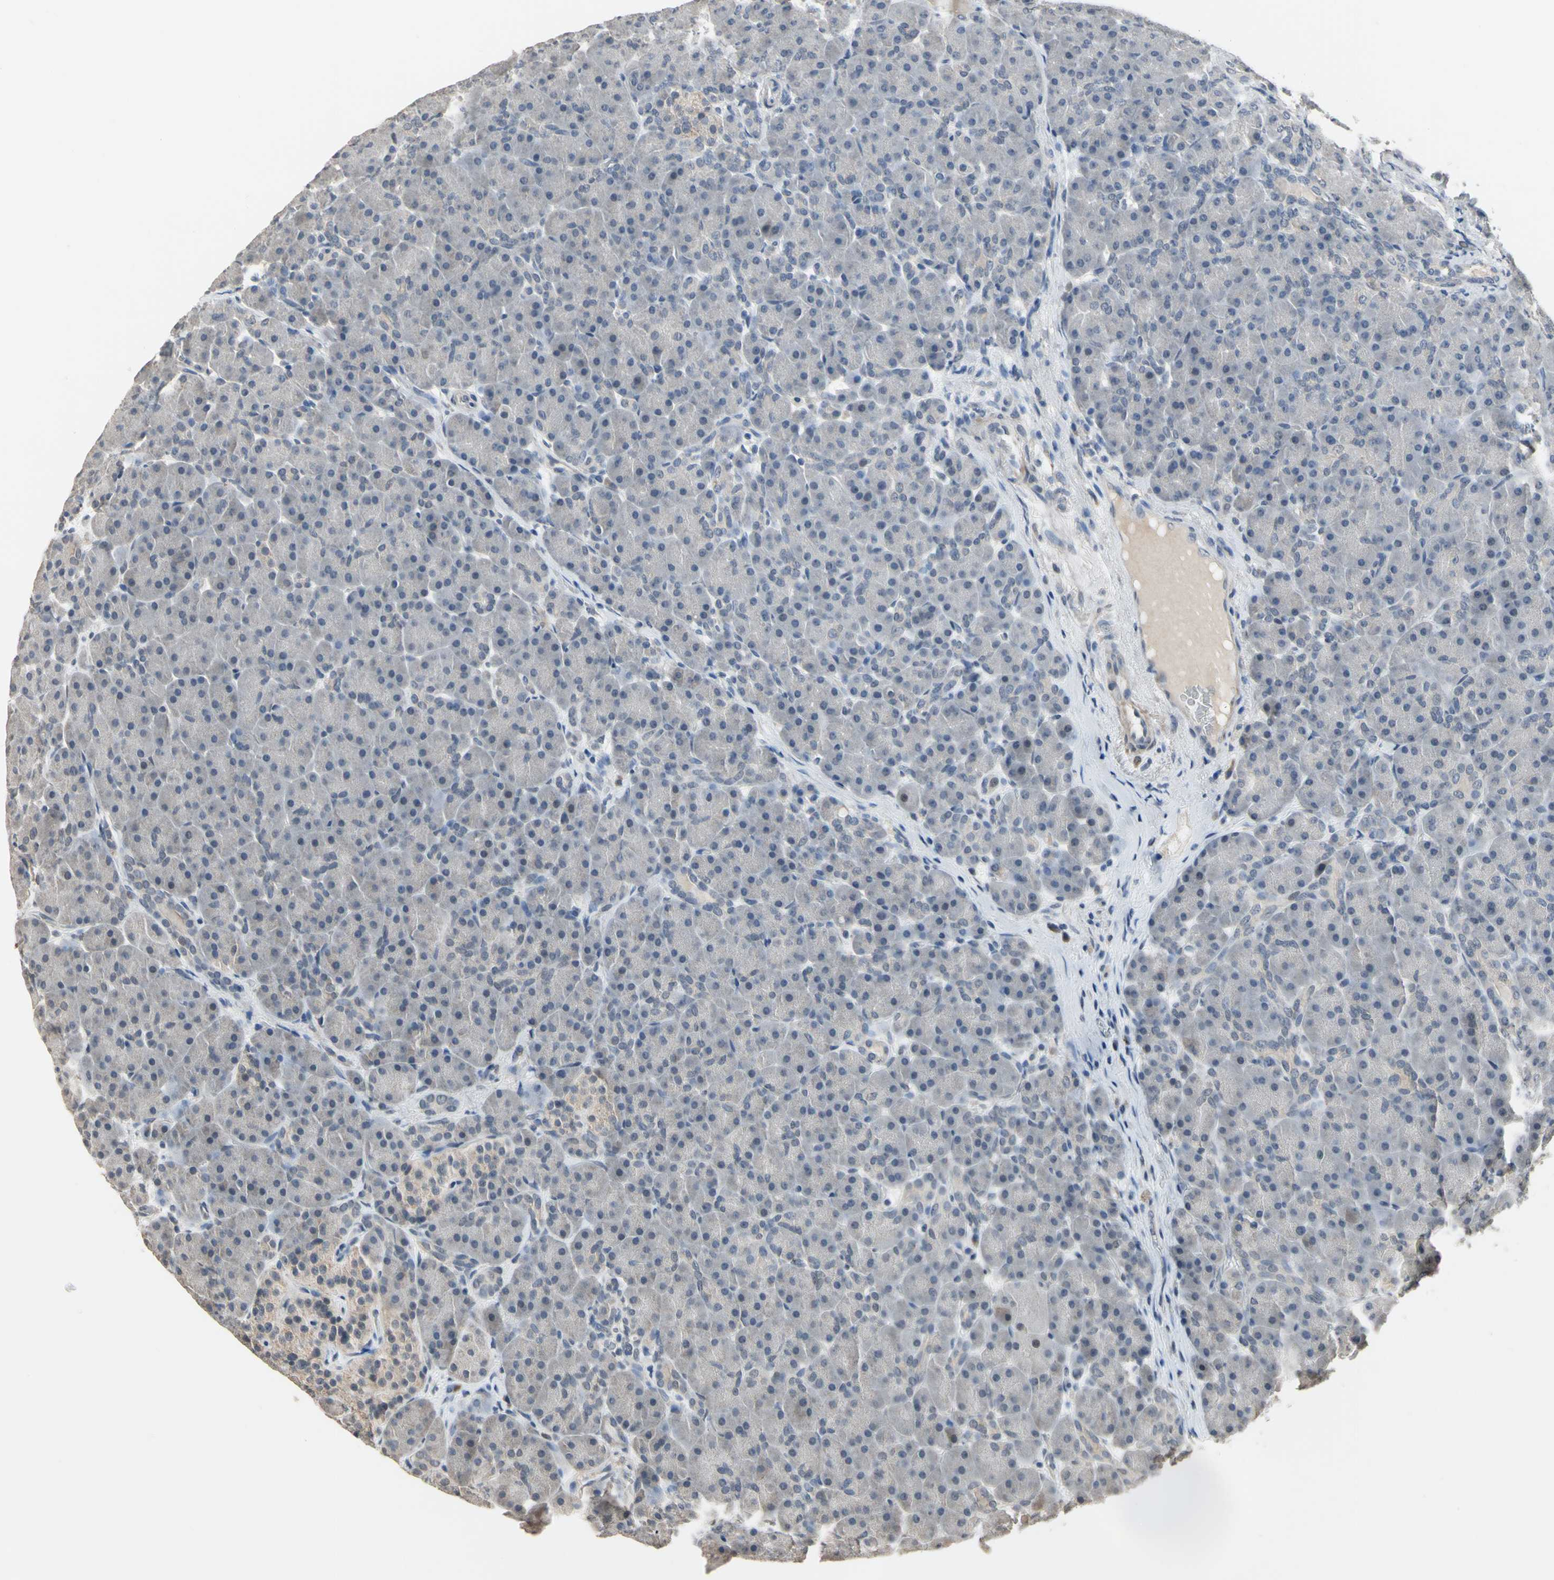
{"staining": {"intensity": "negative", "quantity": "none", "location": "none"}, "tissue": "pancreas", "cell_type": "Exocrine glandular cells", "image_type": "normal", "snomed": [{"axis": "morphology", "description": "Normal tissue, NOS"}, {"axis": "topography", "description": "Pancreas"}], "caption": "Immunohistochemistry histopathology image of normal human pancreas stained for a protein (brown), which displays no expression in exocrine glandular cells.", "gene": "ZNF174", "patient": {"sex": "male", "age": 66}}